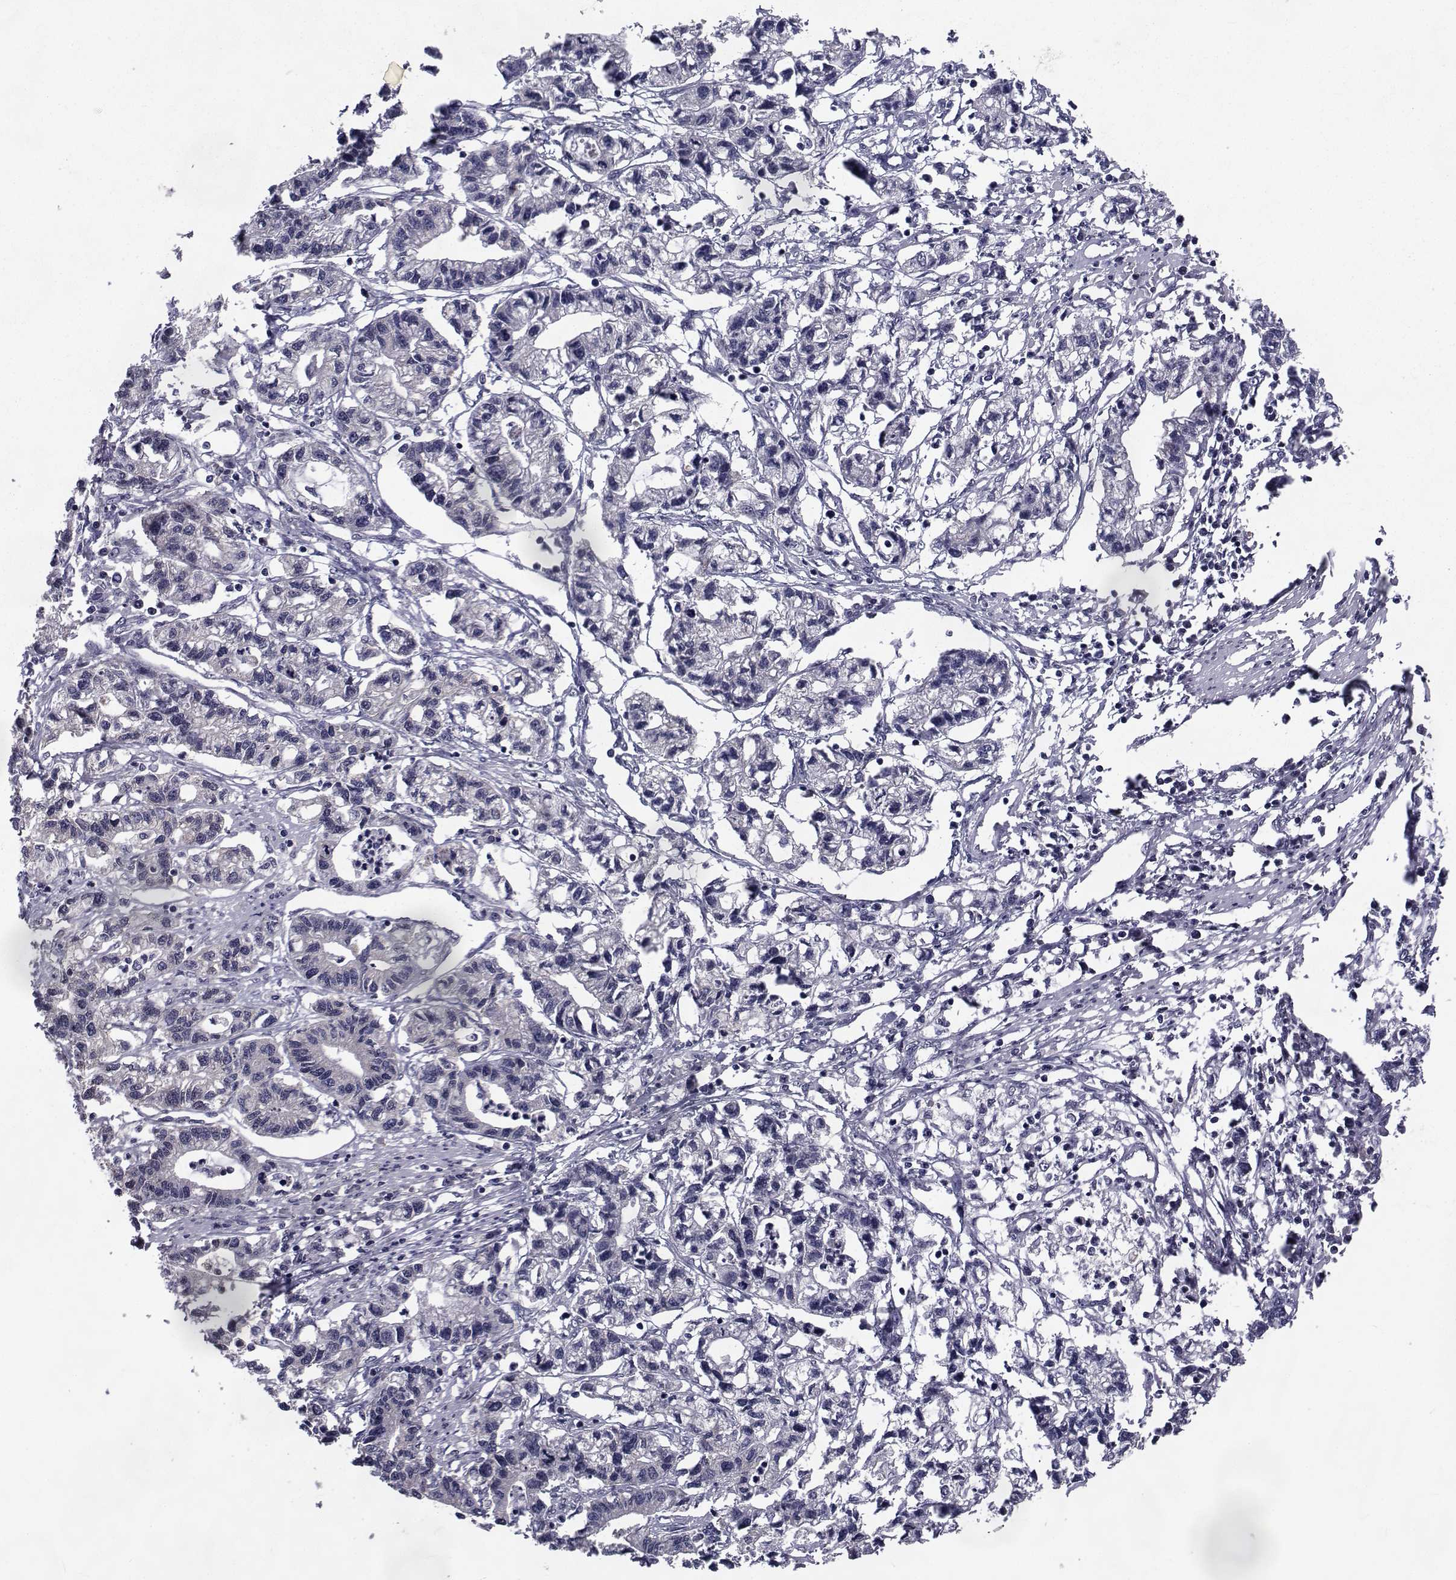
{"staining": {"intensity": "weak", "quantity": "<25%", "location": "cytoplasmic/membranous"}, "tissue": "stomach cancer", "cell_type": "Tumor cells", "image_type": "cancer", "snomed": [{"axis": "morphology", "description": "Adenocarcinoma, NOS"}, {"axis": "topography", "description": "Stomach"}], "caption": "Immunohistochemistry (IHC) of stomach cancer displays no positivity in tumor cells.", "gene": "CYP2S1", "patient": {"sex": "male", "age": 83}}